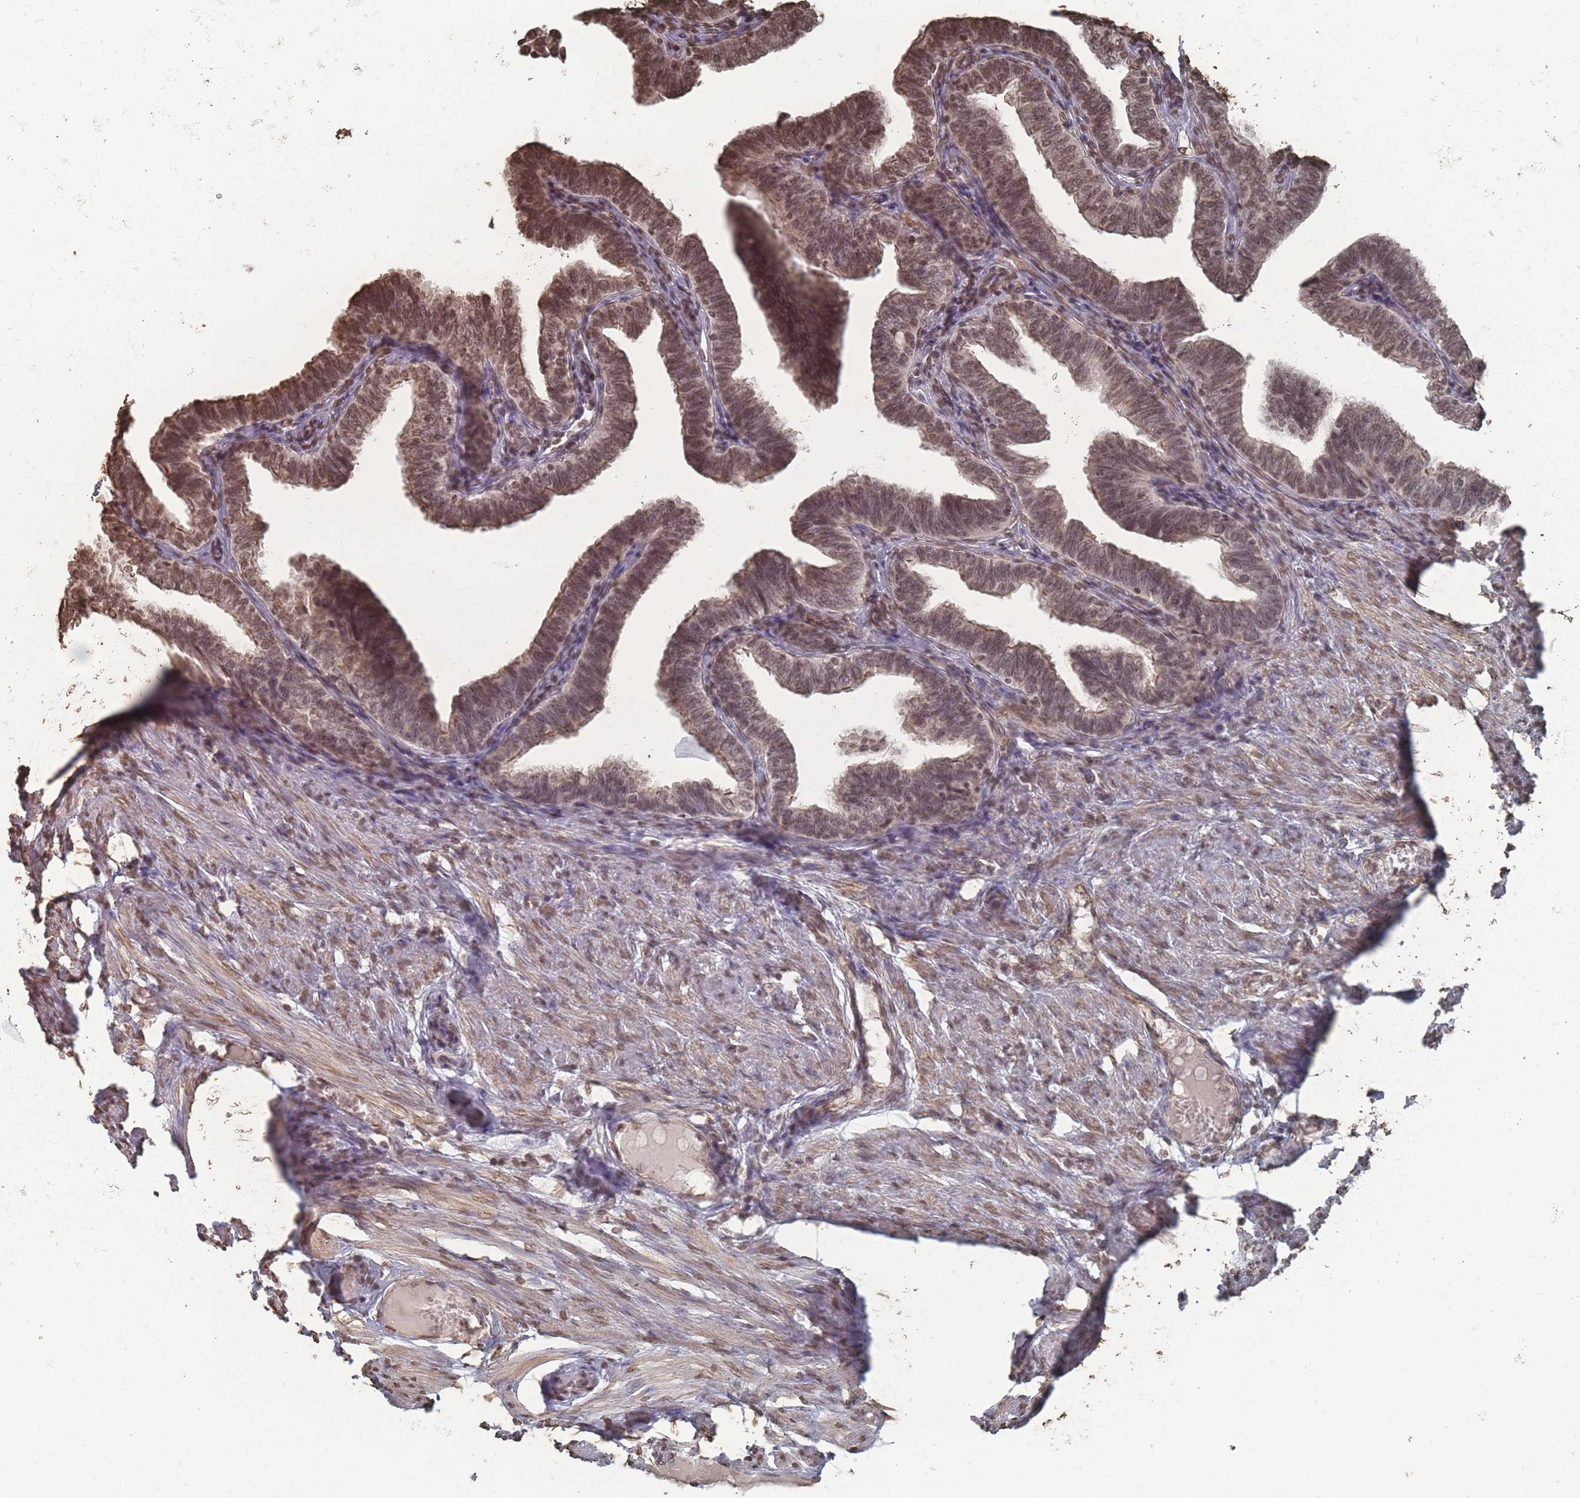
{"staining": {"intensity": "moderate", "quantity": ">75%", "location": "cytoplasmic/membranous,nuclear"}, "tissue": "fallopian tube", "cell_type": "Glandular cells", "image_type": "normal", "snomed": [{"axis": "morphology", "description": "Normal tissue, NOS"}, {"axis": "topography", "description": "Fallopian tube"}], "caption": "A high-resolution image shows IHC staining of unremarkable fallopian tube, which shows moderate cytoplasmic/membranous,nuclear positivity in approximately >75% of glandular cells.", "gene": "PLEKHG5", "patient": {"sex": "female", "age": 39}}